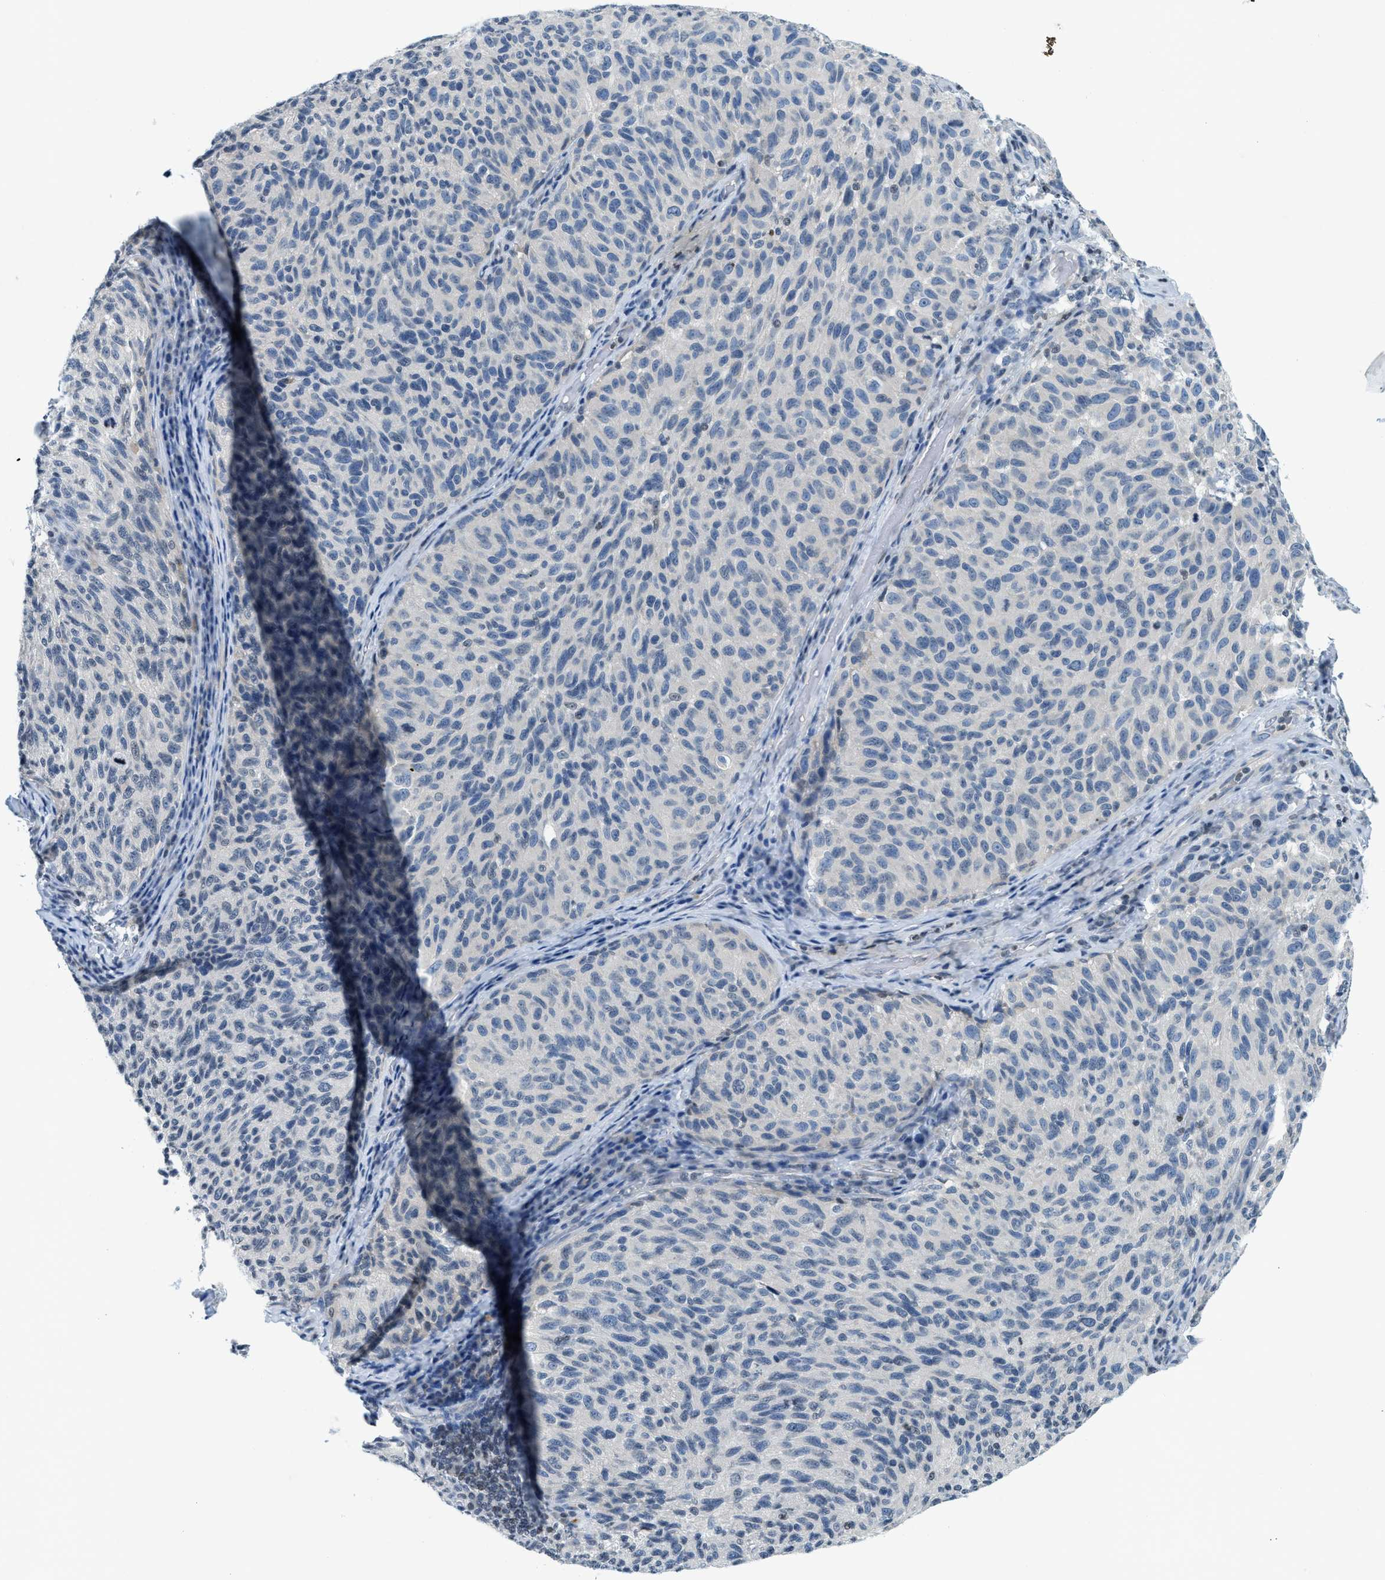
{"staining": {"intensity": "negative", "quantity": "none", "location": "none"}, "tissue": "melanoma", "cell_type": "Tumor cells", "image_type": "cancer", "snomed": [{"axis": "morphology", "description": "Malignant melanoma, NOS"}, {"axis": "topography", "description": "Skin"}], "caption": "Immunohistochemistry photomicrograph of human melanoma stained for a protein (brown), which reveals no positivity in tumor cells.", "gene": "UVRAG", "patient": {"sex": "female", "age": 73}}